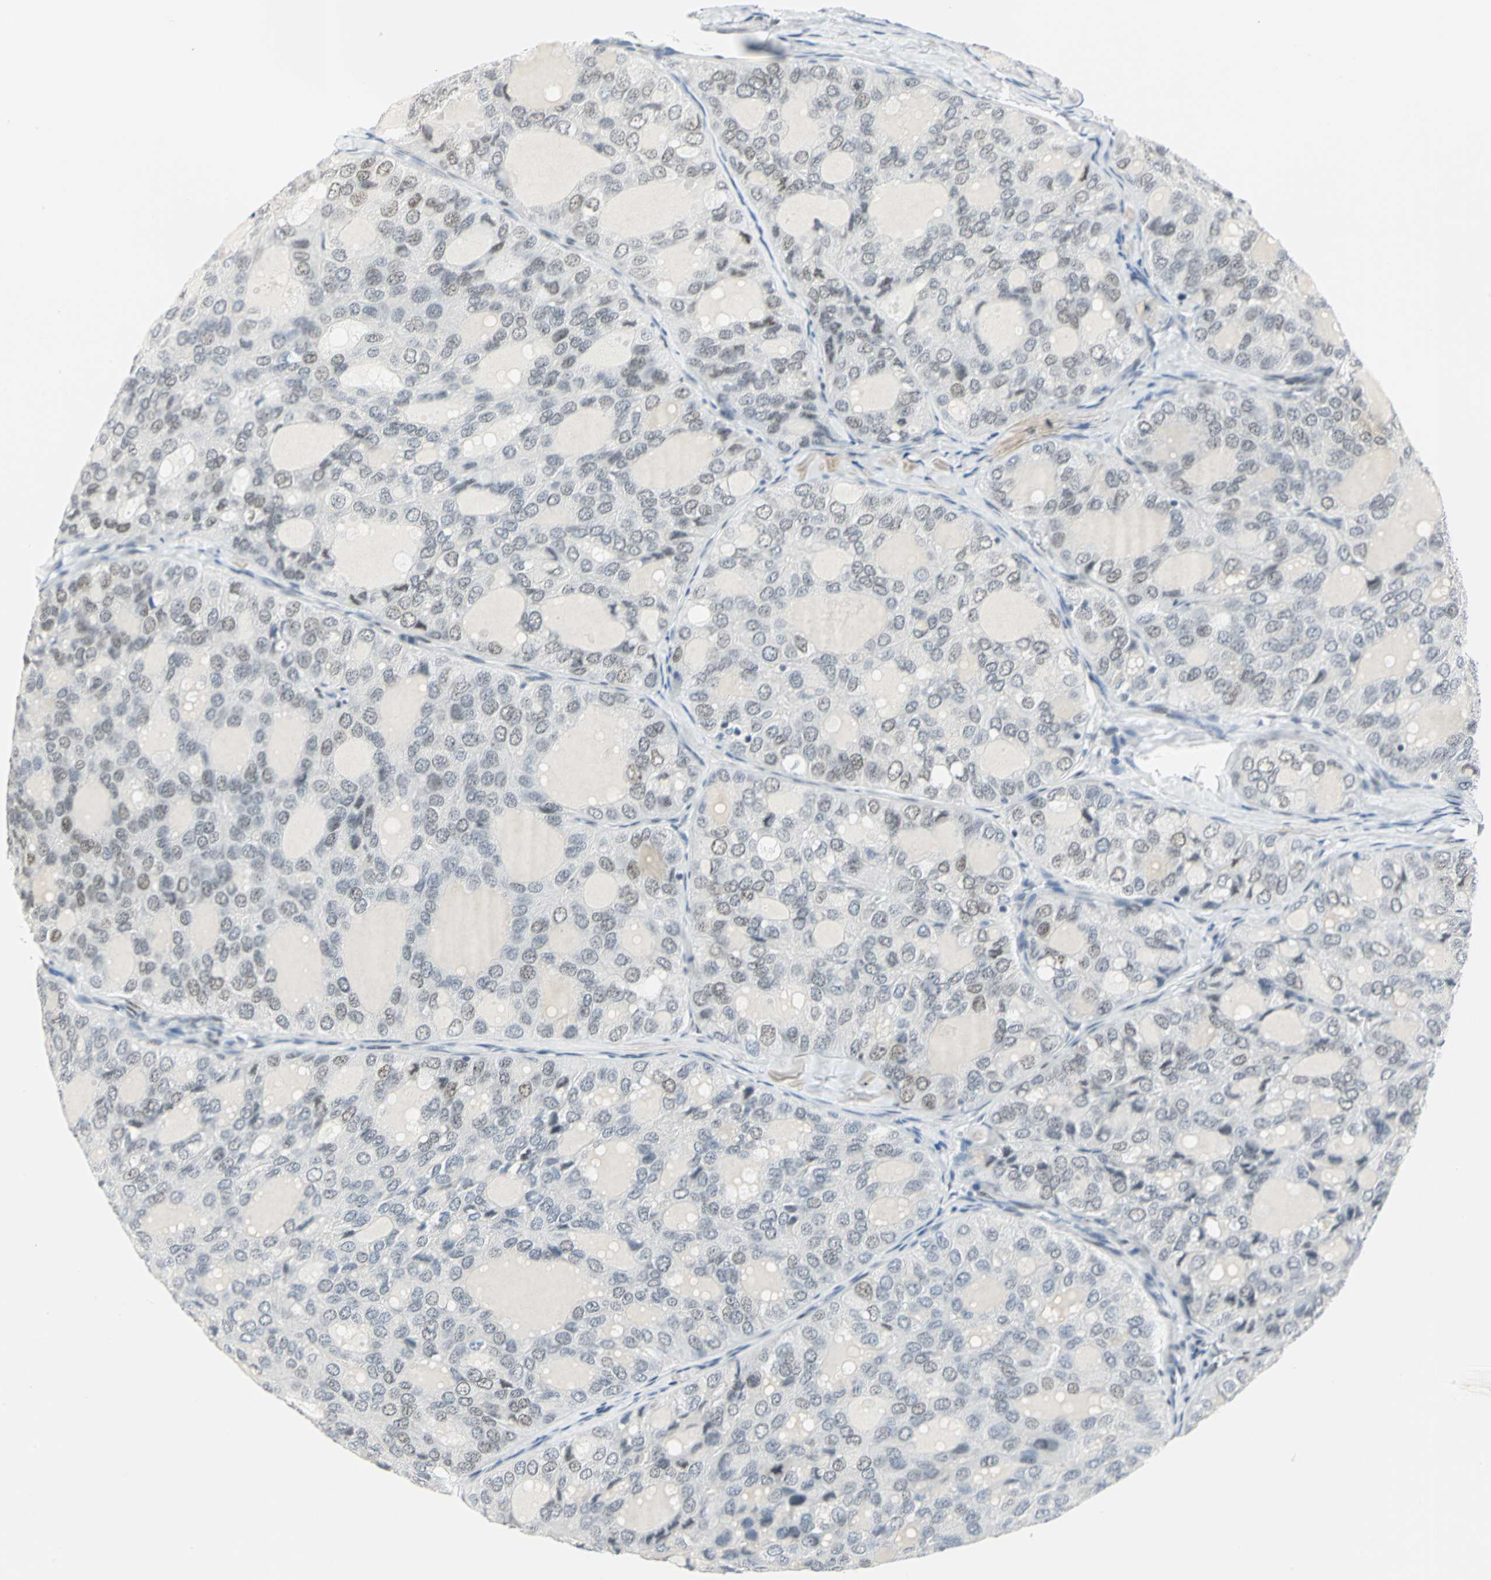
{"staining": {"intensity": "weak", "quantity": "<25%", "location": "nuclear"}, "tissue": "thyroid cancer", "cell_type": "Tumor cells", "image_type": "cancer", "snomed": [{"axis": "morphology", "description": "Follicular adenoma carcinoma, NOS"}, {"axis": "topography", "description": "Thyroid gland"}], "caption": "This is an immunohistochemistry histopathology image of follicular adenoma carcinoma (thyroid). There is no expression in tumor cells.", "gene": "MEIS2", "patient": {"sex": "male", "age": 75}}